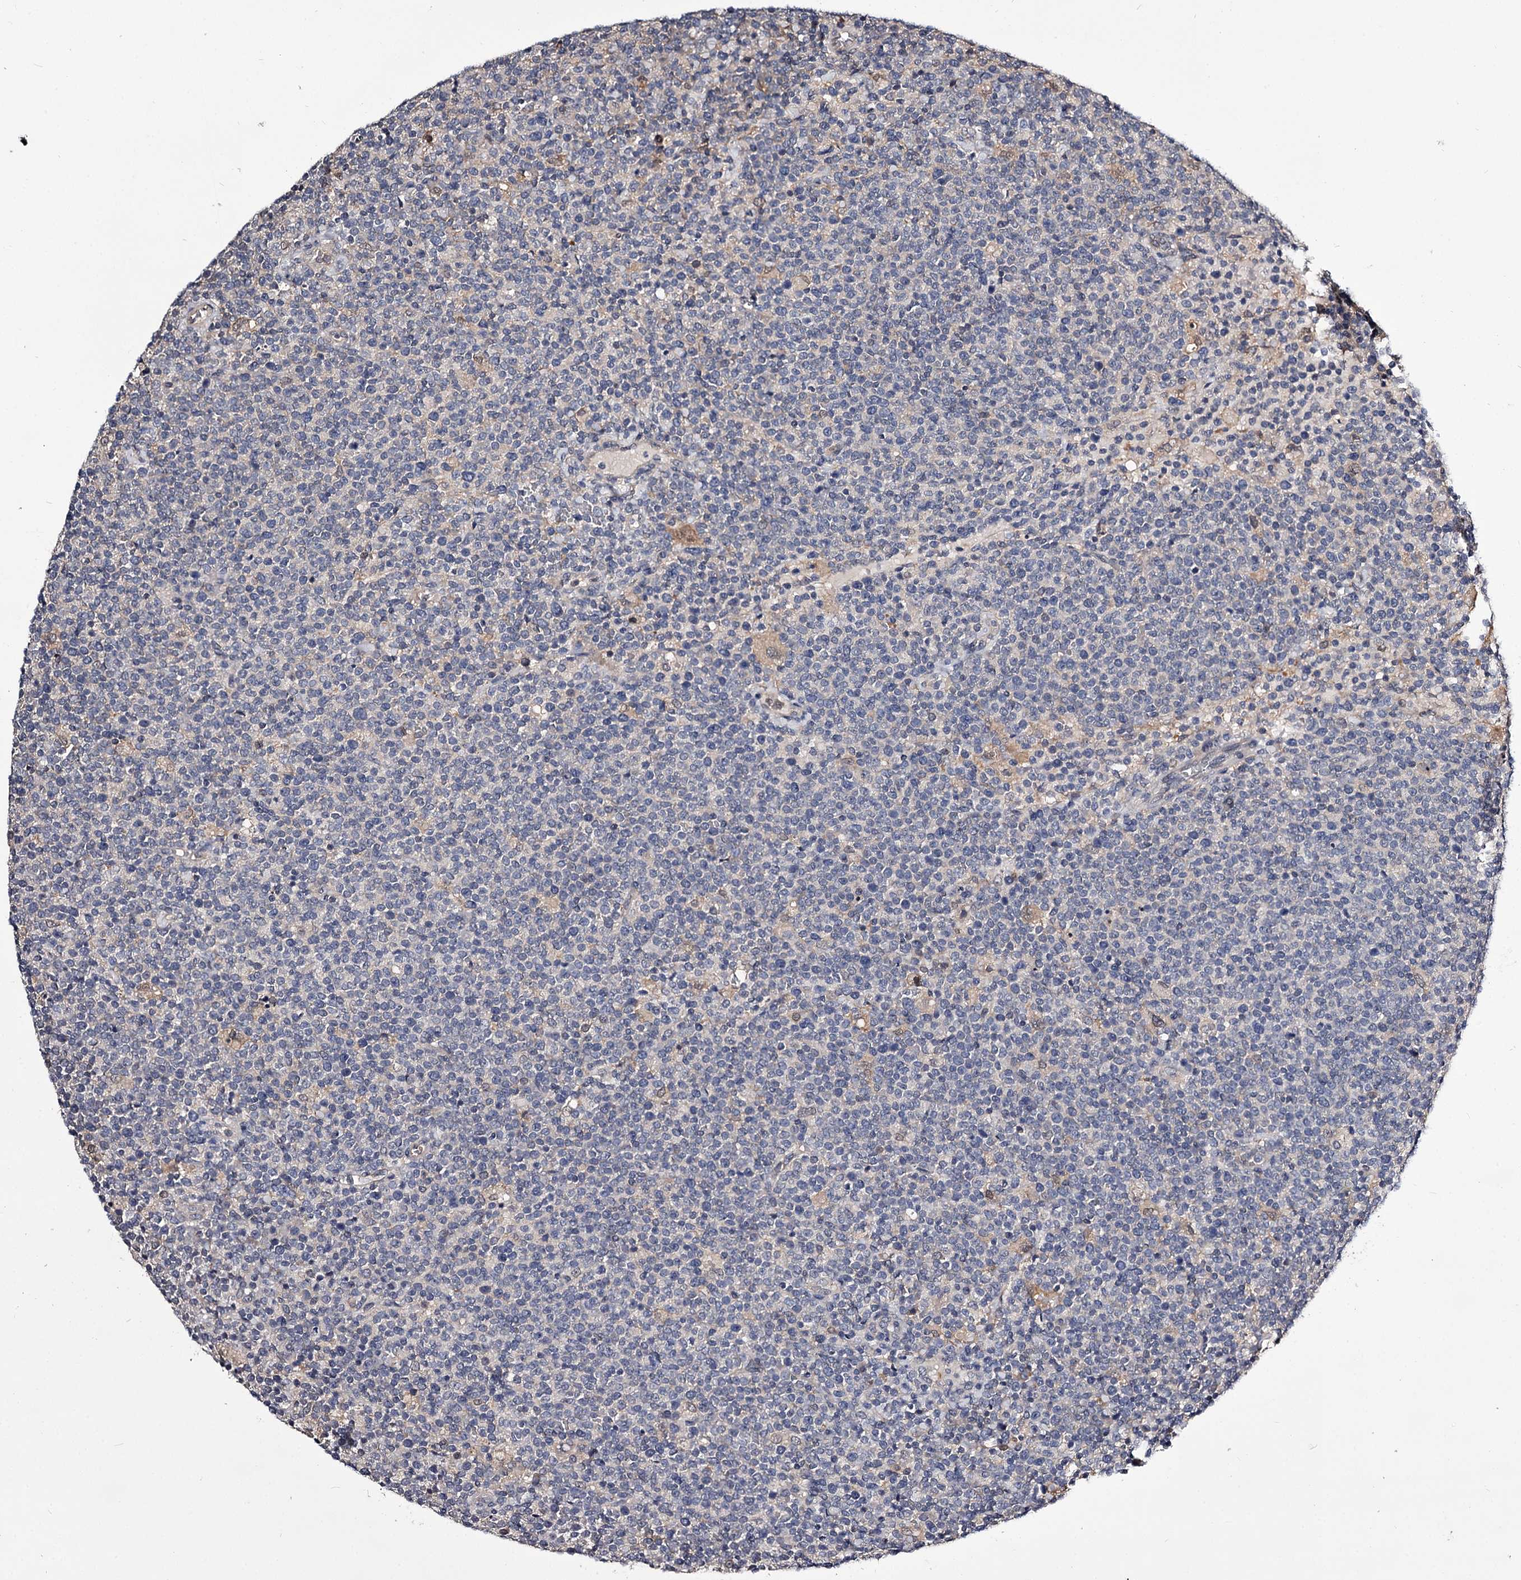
{"staining": {"intensity": "negative", "quantity": "none", "location": "none"}, "tissue": "lymphoma", "cell_type": "Tumor cells", "image_type": "cancer", "snomed": [{"axis": "morphology", "description": "Malignant lymphoma, non-Hodgkin's type, High grade"}, {"axis": "topography", "description": "Lymph node"}], "caption": "A histopathology image of malignant lymphoma, non-Hodgkin's type (high-grade) stained for a protein displays no brown staining in tumor cells.", "gene": "GSTO1", "patient": {"sex": "male", "age": 61}}